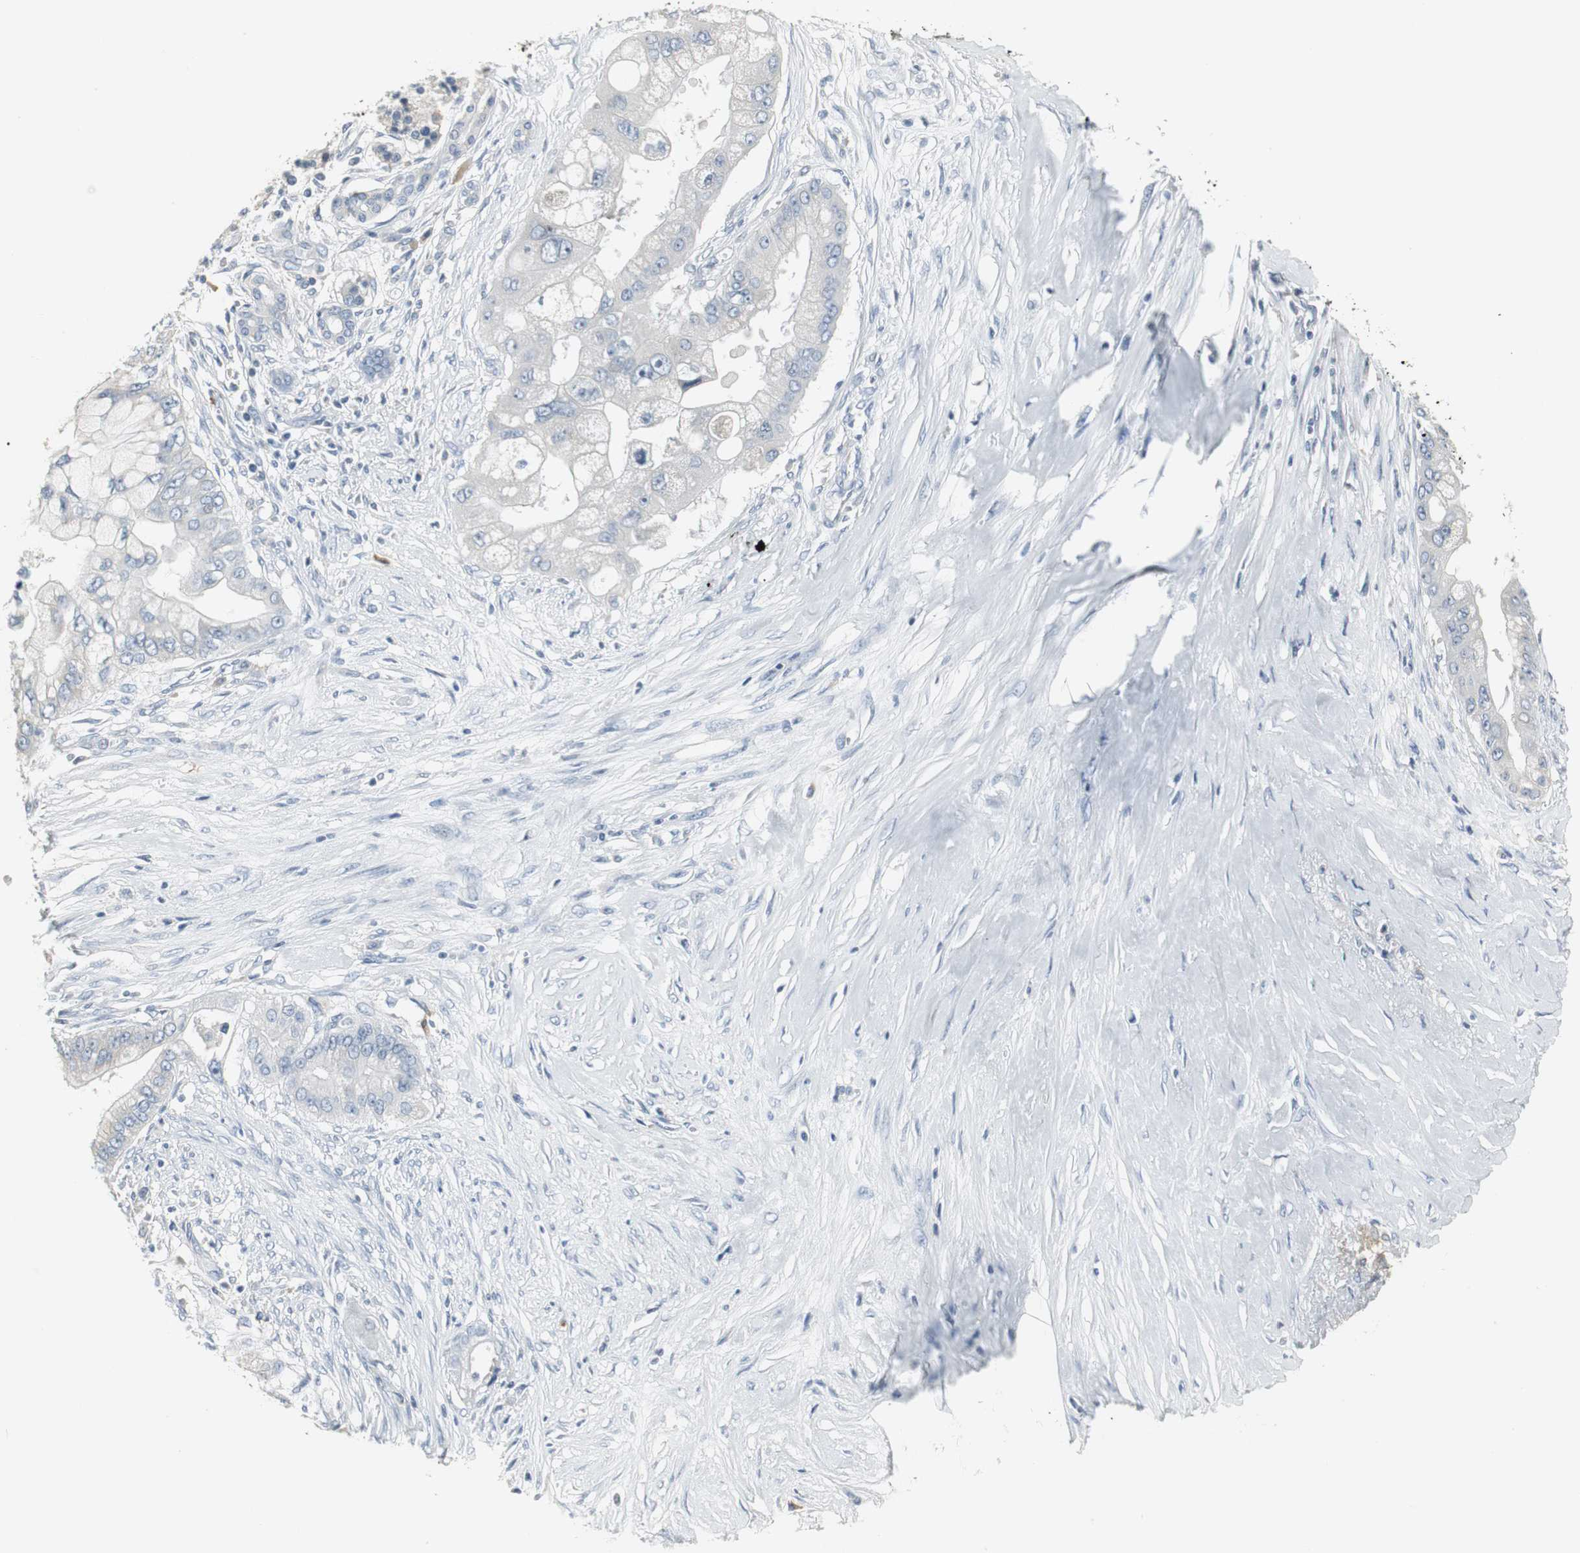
{"staining": {"intensity": "negative", "quantity": "none", "location": "none"}, "tissue": "pancreatic cancer", "cell_type": "Tumor cells", "image_type": "cancer", "snomed": [{"axis": "morphology", "description": "Adenocarcinoma, NOS"}, {"axis": "topography", "description": "Pancreas"}], "caption": "High magnification brightfield microscopy of pancreatic adenocarcinoma stained with DAB (3,3'-diaminobenzidine) (brown) and counterstained with hematoxylin (blue): tumor cells show no significant expression.", "gene": "SLC2A5", "patient": {"sex": "male", "age": 59}}